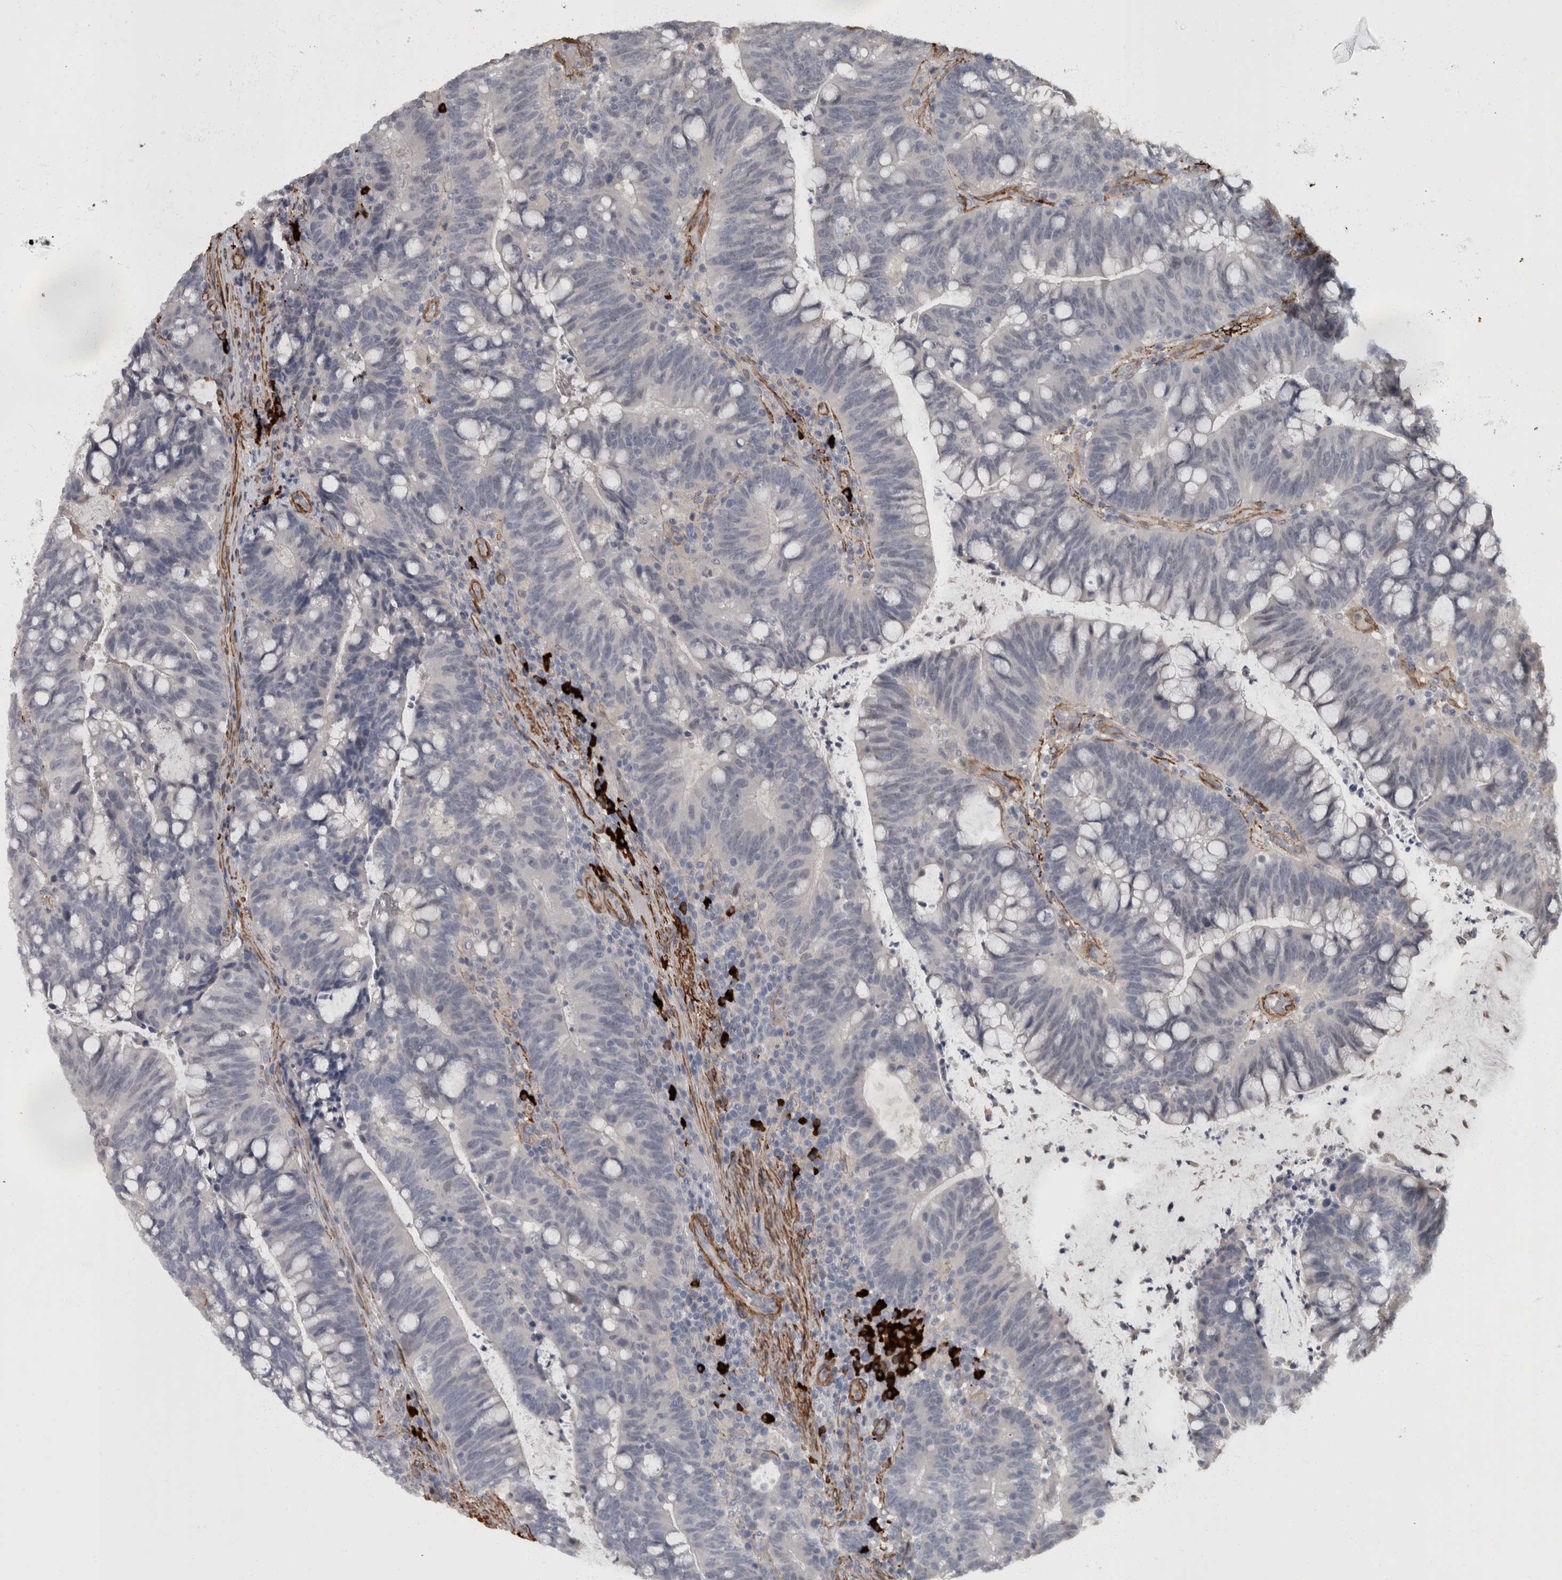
{"staining": {"intensity": "negative", "quantity": "none", "location": "none"}, "tissue": "colorectal cancer", "cell_type": "Tumor cells", "image_type": "cancer", "snomed": [{"axis": "morphology", "description": "Adenocarcinoma, NOS"}, {"axis": "topography", "description": "Colon"}], "caption": "High magnification brightfield microscopy of colorectal cancer stained with DAB (brown) and counterstained with hematoxylin (blue): tumor cells show no significant positivity.", "gene": "MASTL", "patient": {"sex": "female", "age": 66}}